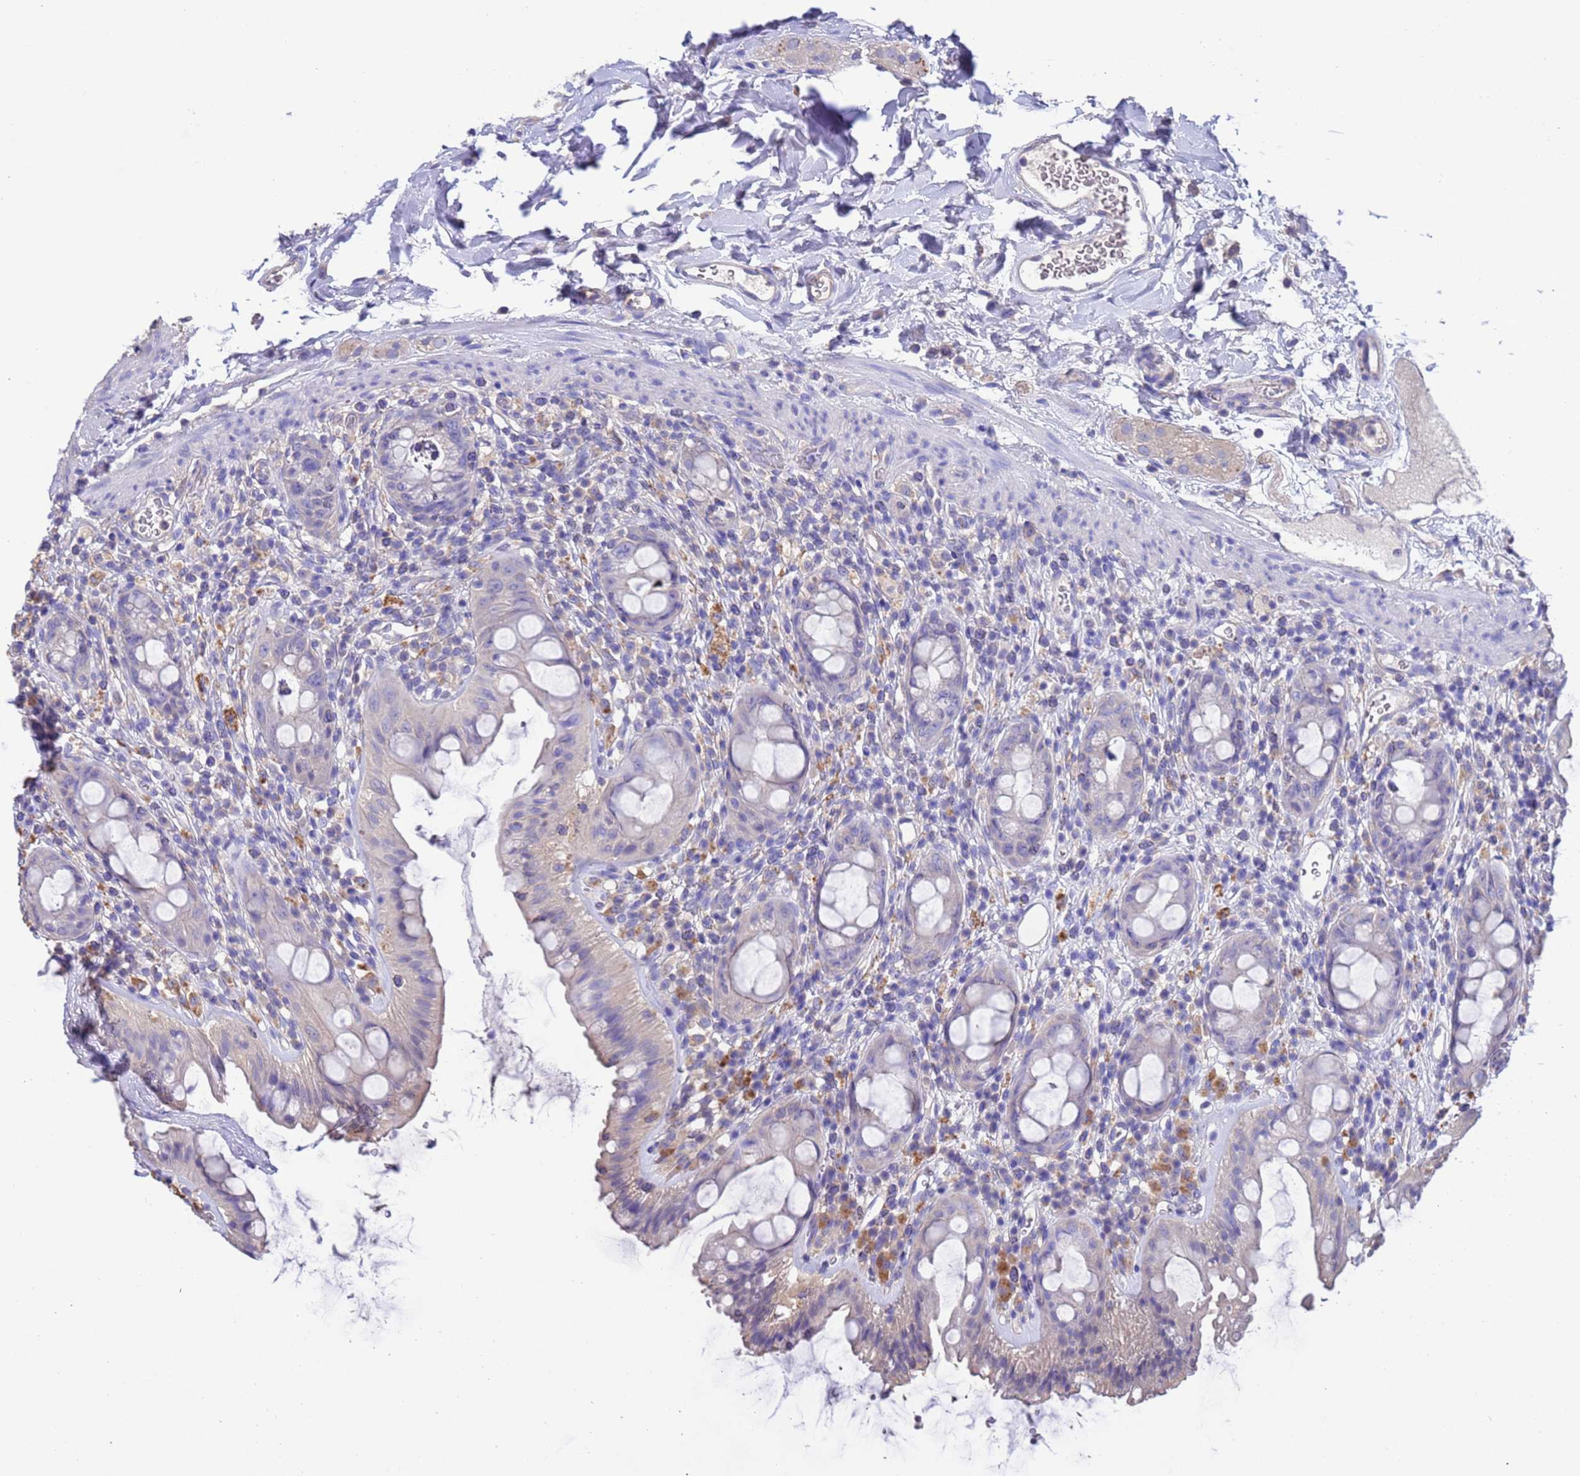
{"staining": {"intensity": "negative", "quantity": "none", "location": "none"}, "tissue": "rectum", "cell_type": "Glandular cells", "image_type": "normal", "snomed": [{"axis": "morphology", "description": "Normal tissue, NOS"}, {"axis": "topography", "description": "Rectum"}], "caption": "The IHC histopathology image has no significant staining in glandular cells of rectum.", "gene": "SRL", "patient": {"sex": "female", "age": 57}}